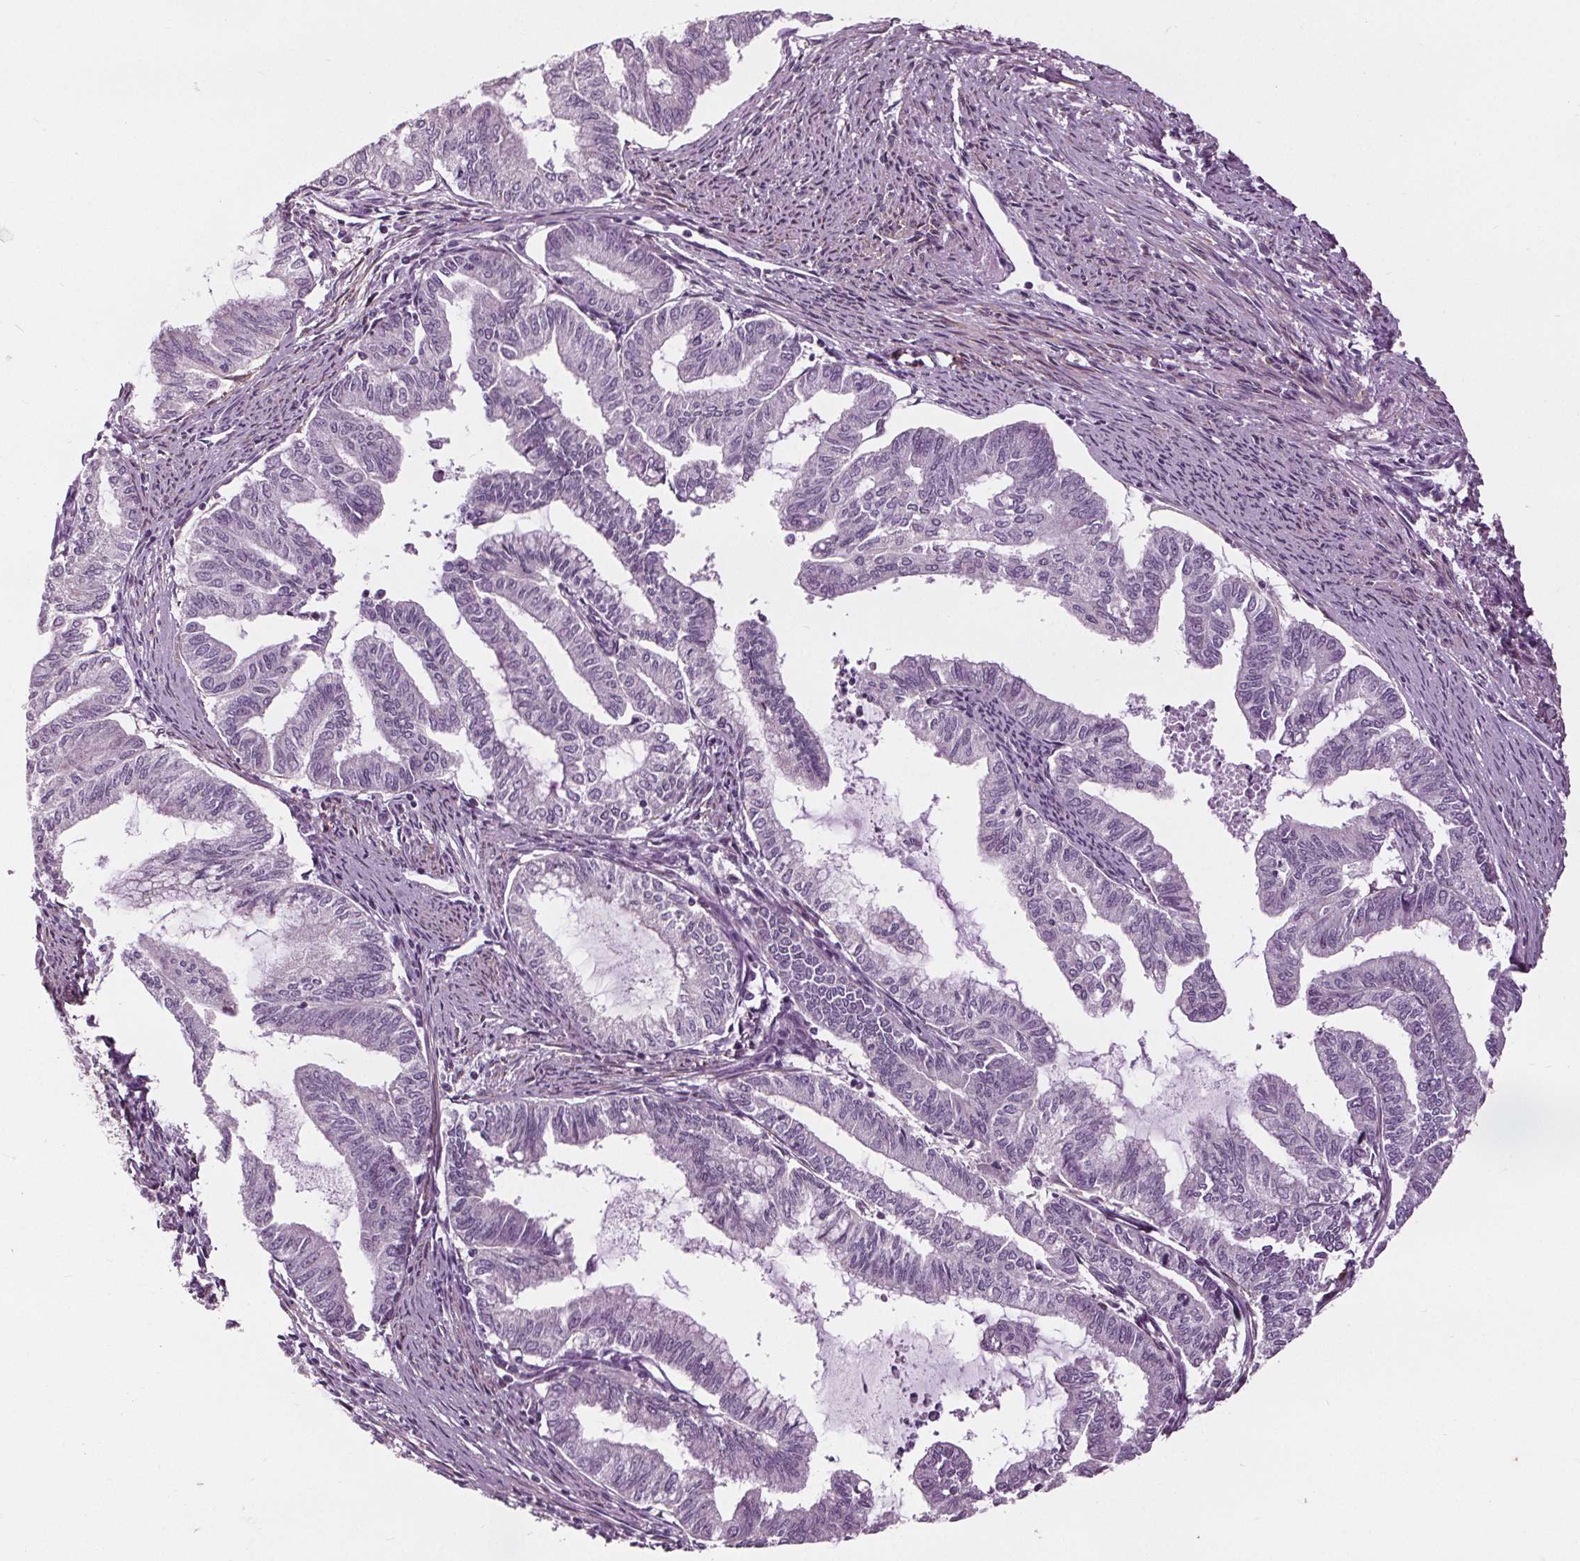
{"staining": {"intensity": "negative", "quantity": "none", "location": "none"}, "tissue": "endometrial cancer", "cell_type": "Tumor cells", "image_type": "cancer", "snomed": [{"axis": "morphology", "description": "Adenocarcinoma, NOS"}, {"axis": "topography", "description": "Endometrium"}], "caption": "A histopathology image of adenocarcinoma (endometrial) stained for a protein reveals no brown staining in tumor cells.", "gene": "RASA1", "patient": {"sex": "female", "age": 79}}